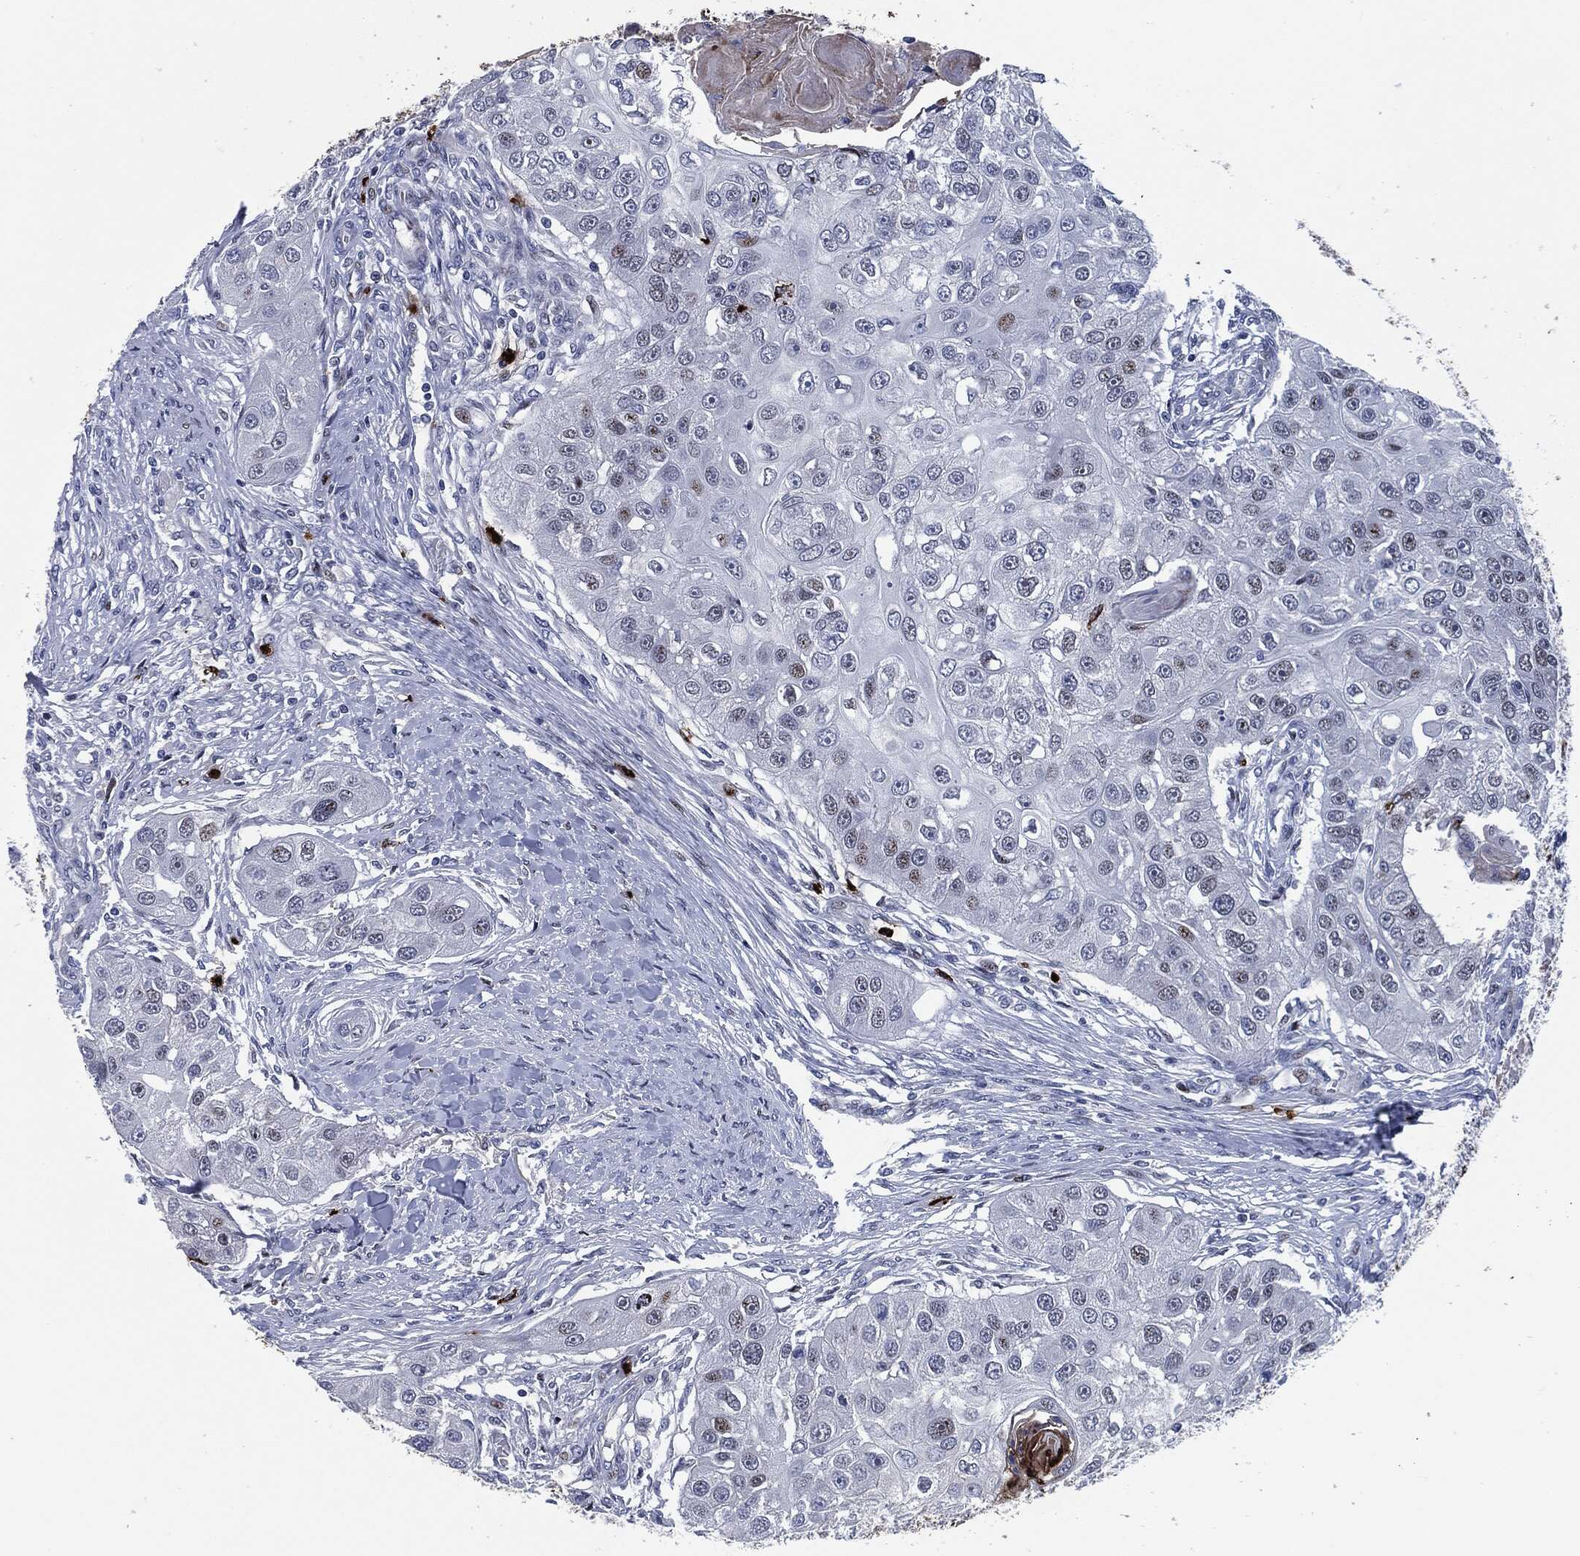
{"staining": {"intensity": "weak", "quantity": "<25%", "location": "nuclear"}, "tissue": "head and neck cancer", "cell_type": "Tumor cells", "image_type": "cancer", "snomed": [{"axis": "morphology", "description": "Normal tissue, NOS"}, {"axis": "morphology", "description": "Squamous cell carcinoma, NOS"}, {"axis": "topography", "description": "Skeletal muscle"}, {"axis": "topography", "description": "Head-Neck"}], "caption": "Immunohistochemistry (IHC) photomicrograph of human head and neck cancer (squamous cell carcinoma) stained for a protein (brown), which demonstrates no positivity in tumor cells. Nuclei are stained in blue.", "gene": "MPO", "patient": {"sex": "male", "age": 51}}